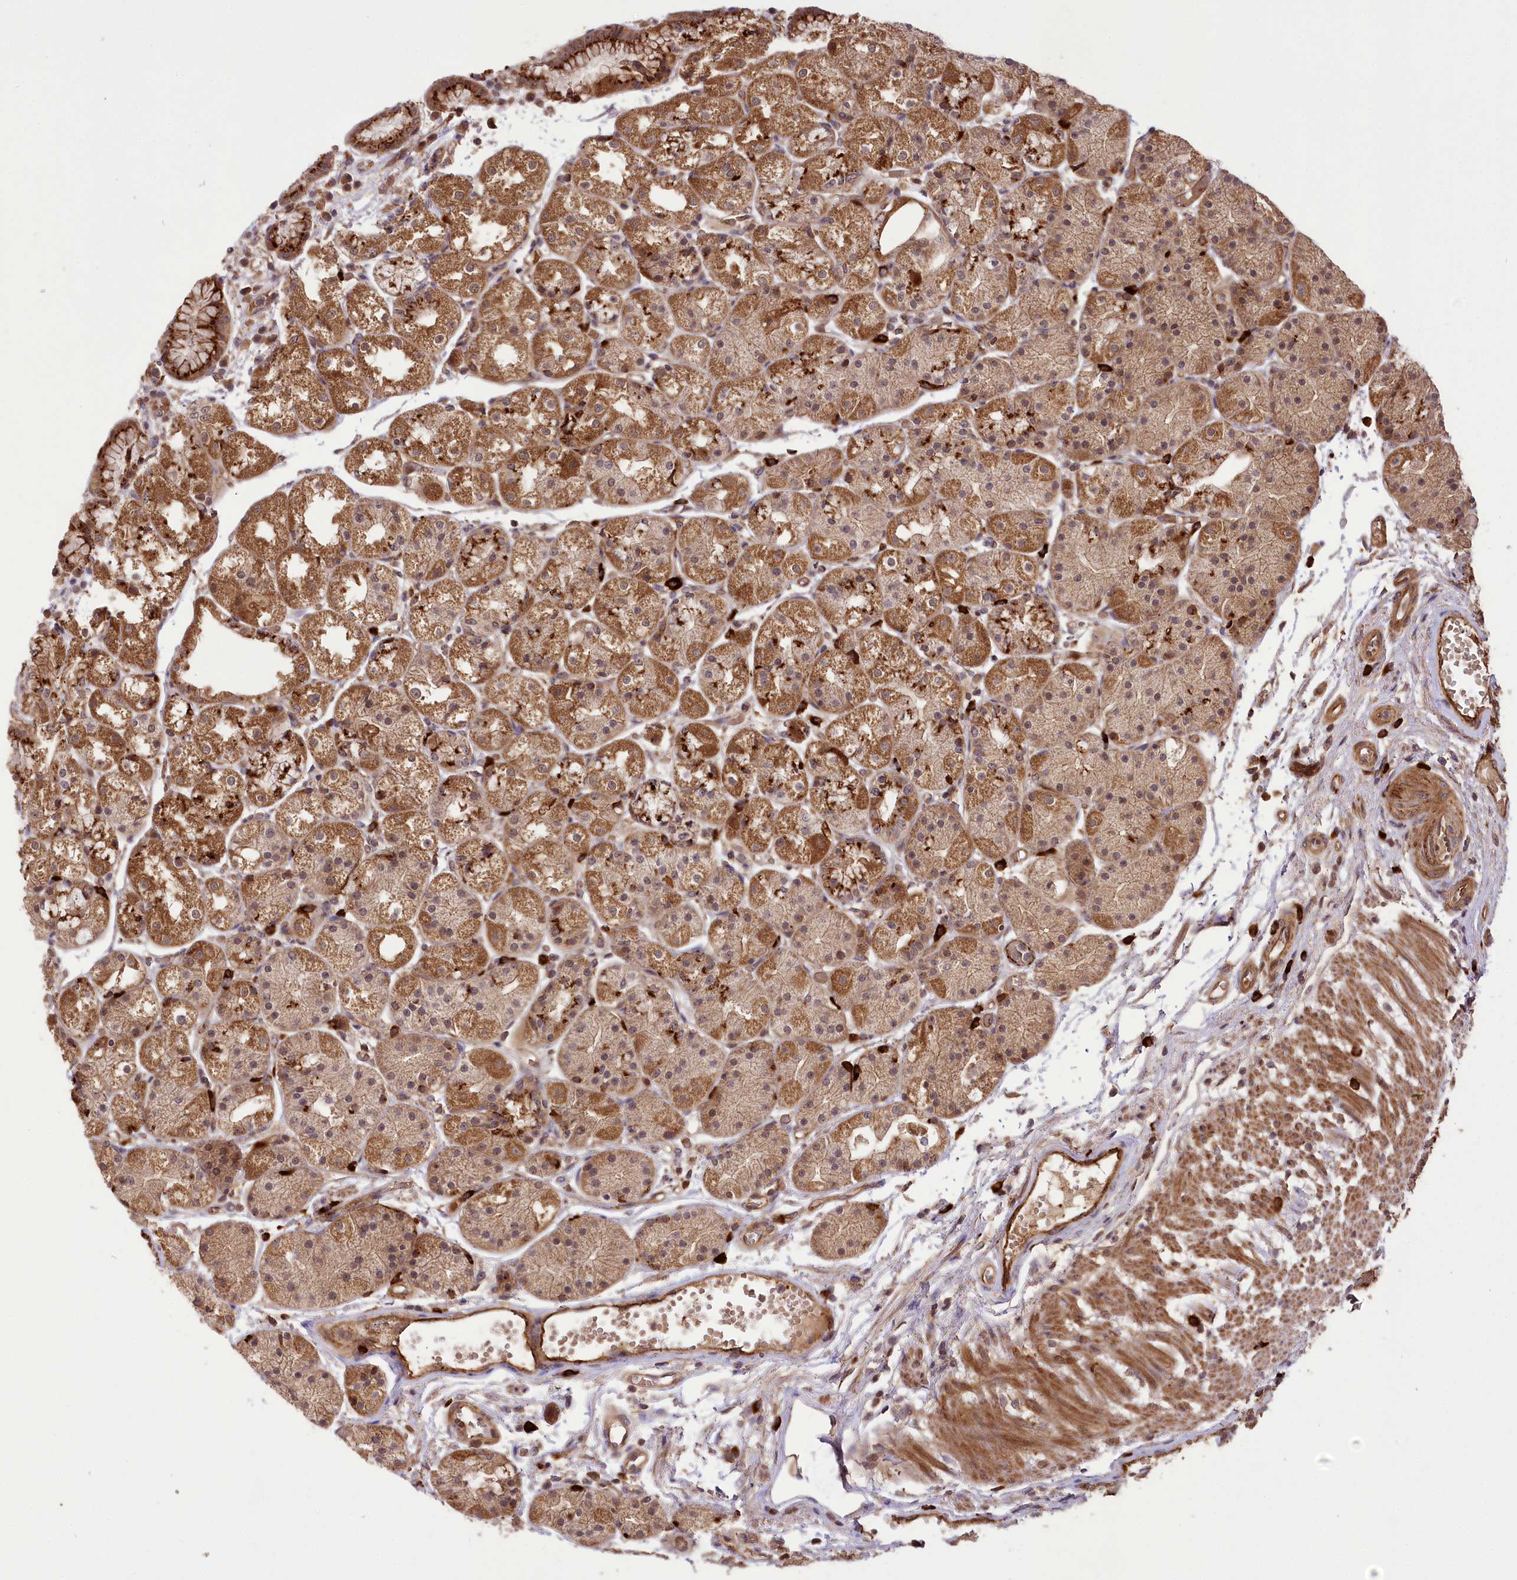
{"staining": {"intensity": "strong", "quantity": ">75%", "location": "cytoplasmic/membranous,nuclear"}, "tissue": "stomach", "cell_type": "Glandular cells", "image_type": "normal", "snomed": [{"axis": "morphology", "description": "Normal tissue, NOS"}, {"axis": "topography", "description": "Stomach, upper"}], "caption": "This photomicrograph reveals benign stomach stained with IHC to label a protein in brown. The cytoplasmic/membranous,nuclear of glandular cells show strong positivity for the protein. Nuclei are counter-stained blue.", "gene": "CARD19", "patient": {"sex": "male", "age": 72}}